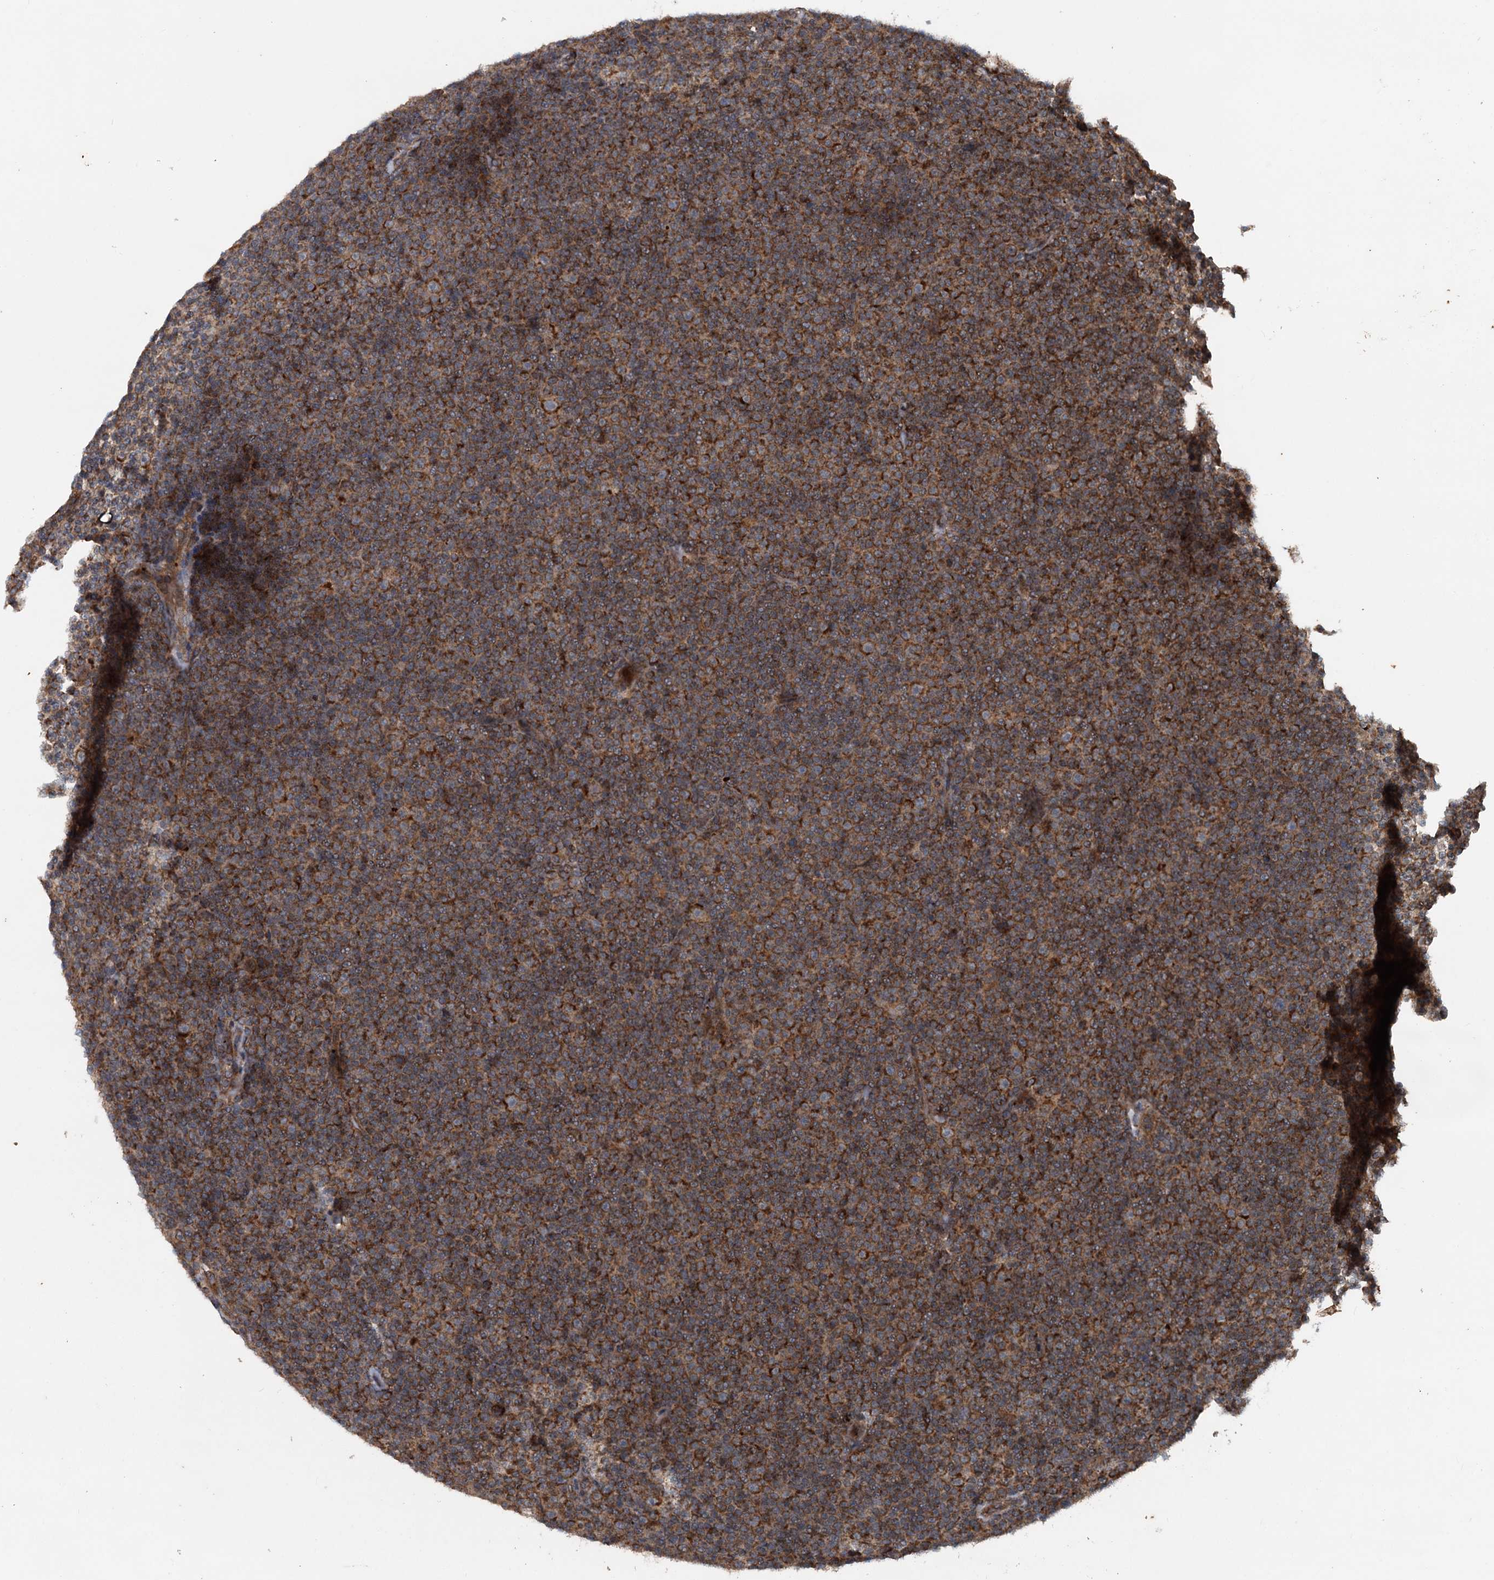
{"staining": {"intensity": "strong", "quantity": ">75%", "location": "cytoplasmic/membranous"}, "tissue": "lymphoma", "cell_type": "Tumor cells", "image_type": "cancer", "snomed": [{"axis": "morphology", "description": "Malignant lymphoma, non-Hodgkin's type, Low grade"}, {"axis": "topography", "description": "Lymph node"}], "caption": "A micrograph of low-grade malignant lymphoma, non-Hodgkin's type stained for a protein demonstrates strong cytoplasmic/membranous brown staining in tumor cells.", "gene": "N4BP2L2", "patient": {"sex": "female", "age": 67}}